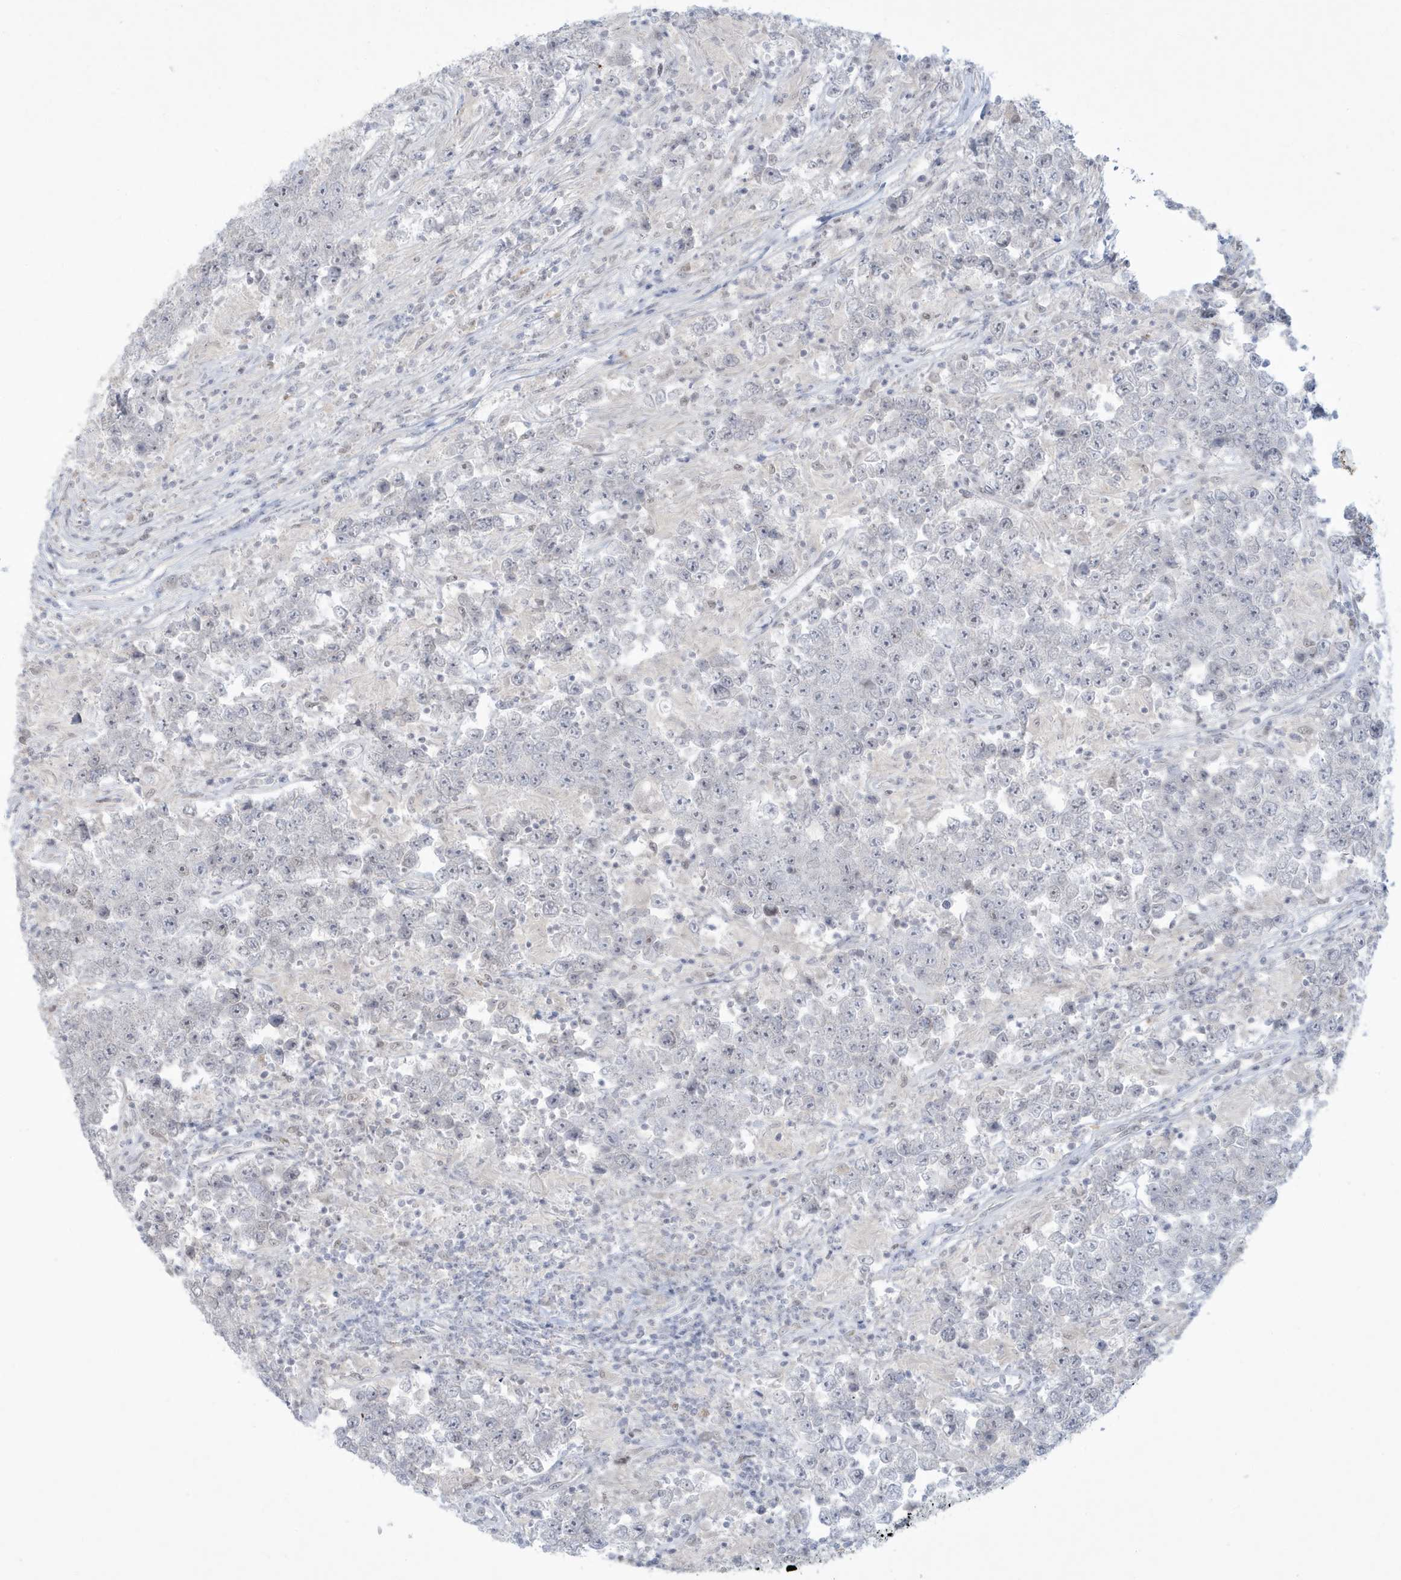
{"staining": {"intensity": "negative", "quantity": "none", "location": "none"}, "tissue": "testis cancer", "cell_type": "Tumor cells", "image_type": "cancer", "snomed": [{"axis": "morphology", "description": "Normal tissue, NOS"}, {"axis": "morphology", "description": "Urothelial carcinoma, High grade"}, {"axis": "morphology", "description": "Seminoma, NOS"}, {"axis": "morphology", "description": "Carcinoma, Embryonal, NOS"}, {"axis": "topography", "description": "Urinary bladder"}, {"axis": "topography", "description": "Testis"}], "caption": "High magnification brightfield microscopy of testis seminoma stained with DAB (brown) and counterstained with hematoxylin (blue): tumor cells show no significant positivity.", "gene": "HERC6", "patient": {"sex": "male", "age": 41}}